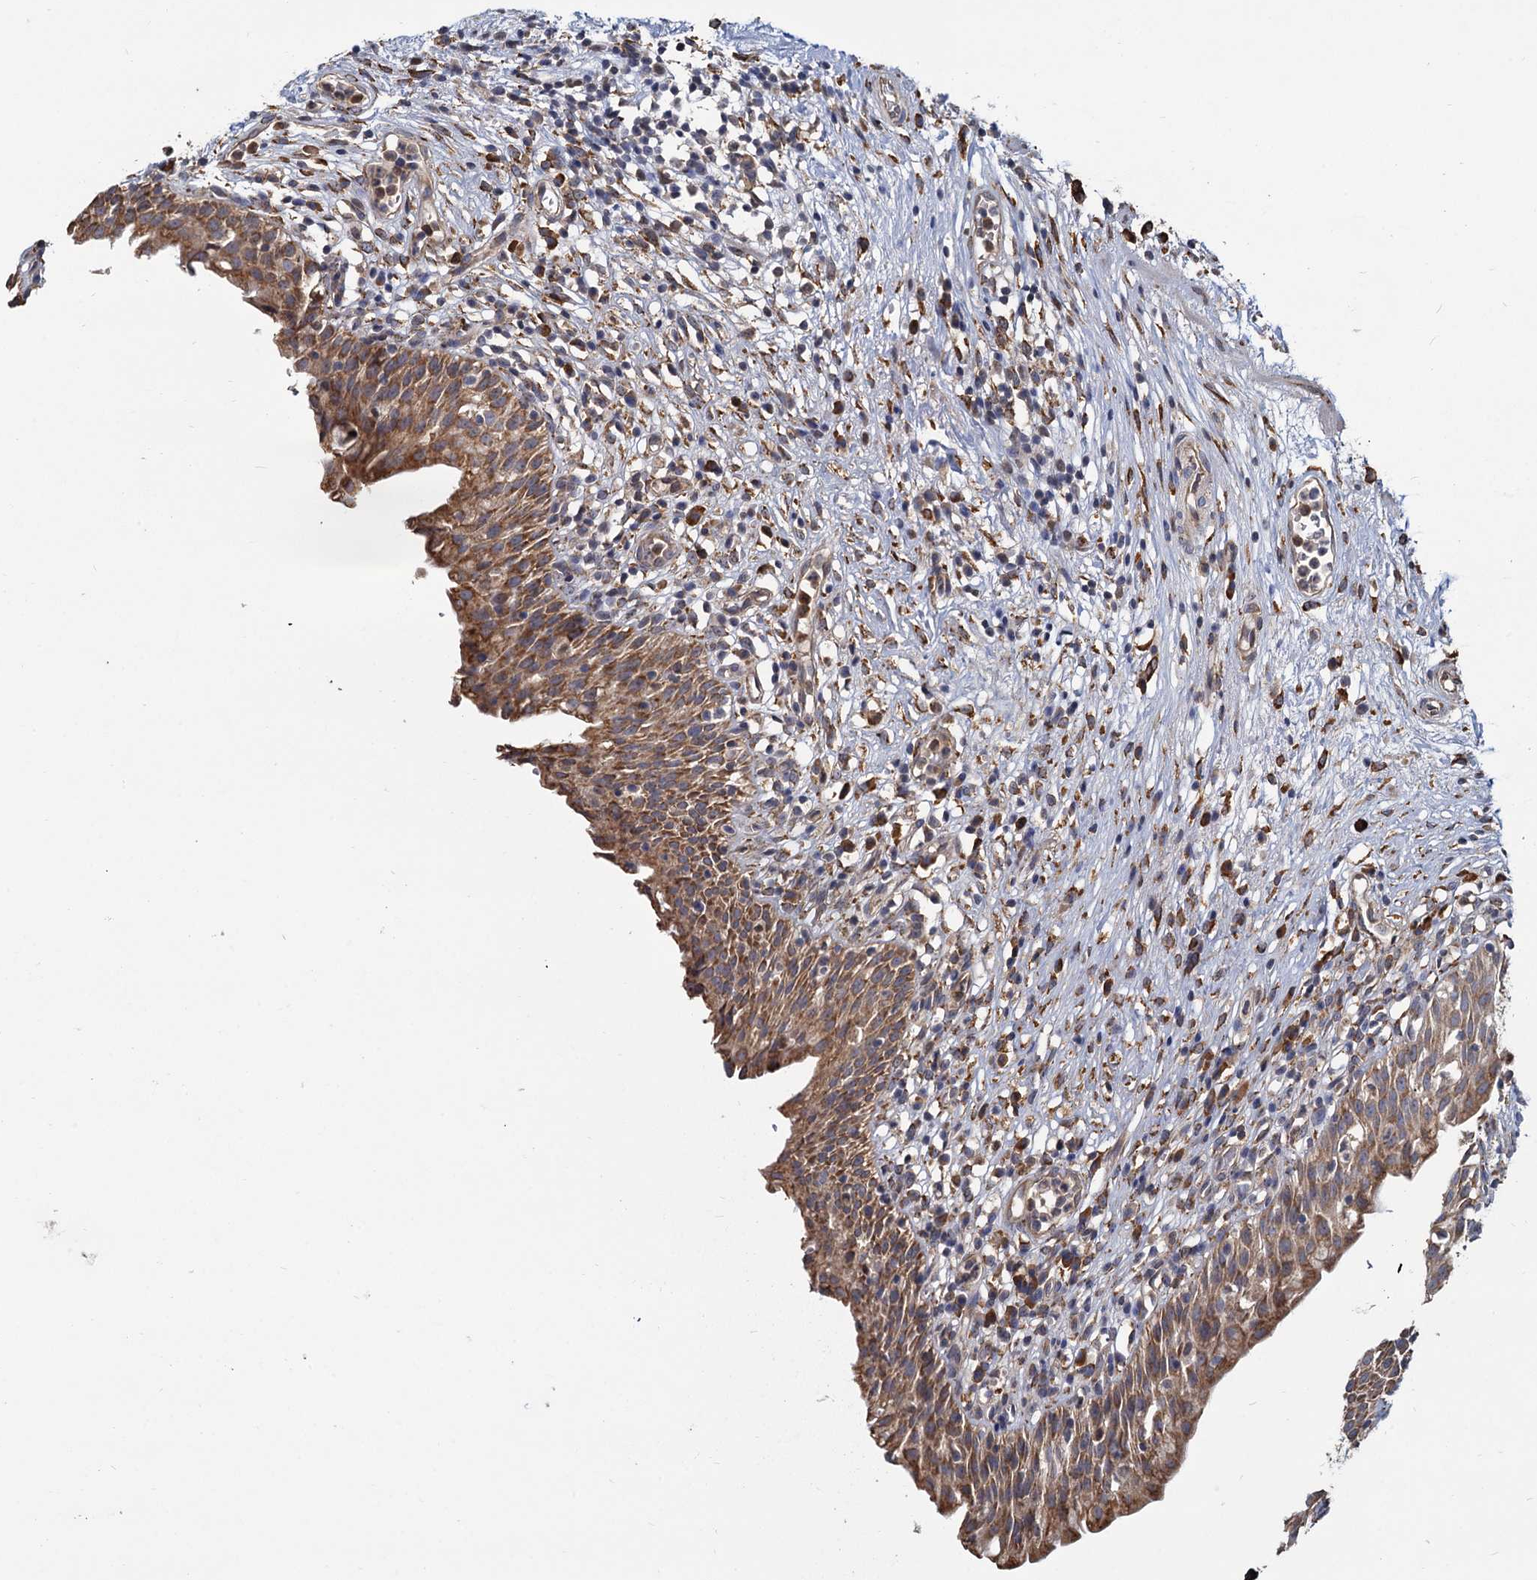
{"staining": {"intensity": "moderate", "quantity": ">75%", "location": "cytoplasmic/membranous"}, "tissue": "urinary bladder", "cell_type": "Urothelial cells", "image_type": "normal", "snomed": [{"axis": "morphology", "description": "Normal tissue, NOS"}, {"axis": "morphology", "description": "Inflammation, NOS"}, {"axis": "topography", "description": "Urinary bladder"}], "caption": "Immunohistochemical staining of unremarkable human urinary bladder reveals moderate cytoplasmic/membranous protein staining in approximately >75% of urothelial cells. Ihc stains the protein of interest in brown and the nuclei are stained blue.", "gene": "LRRC51", "patient": {"sex": "male", "age": 63}}